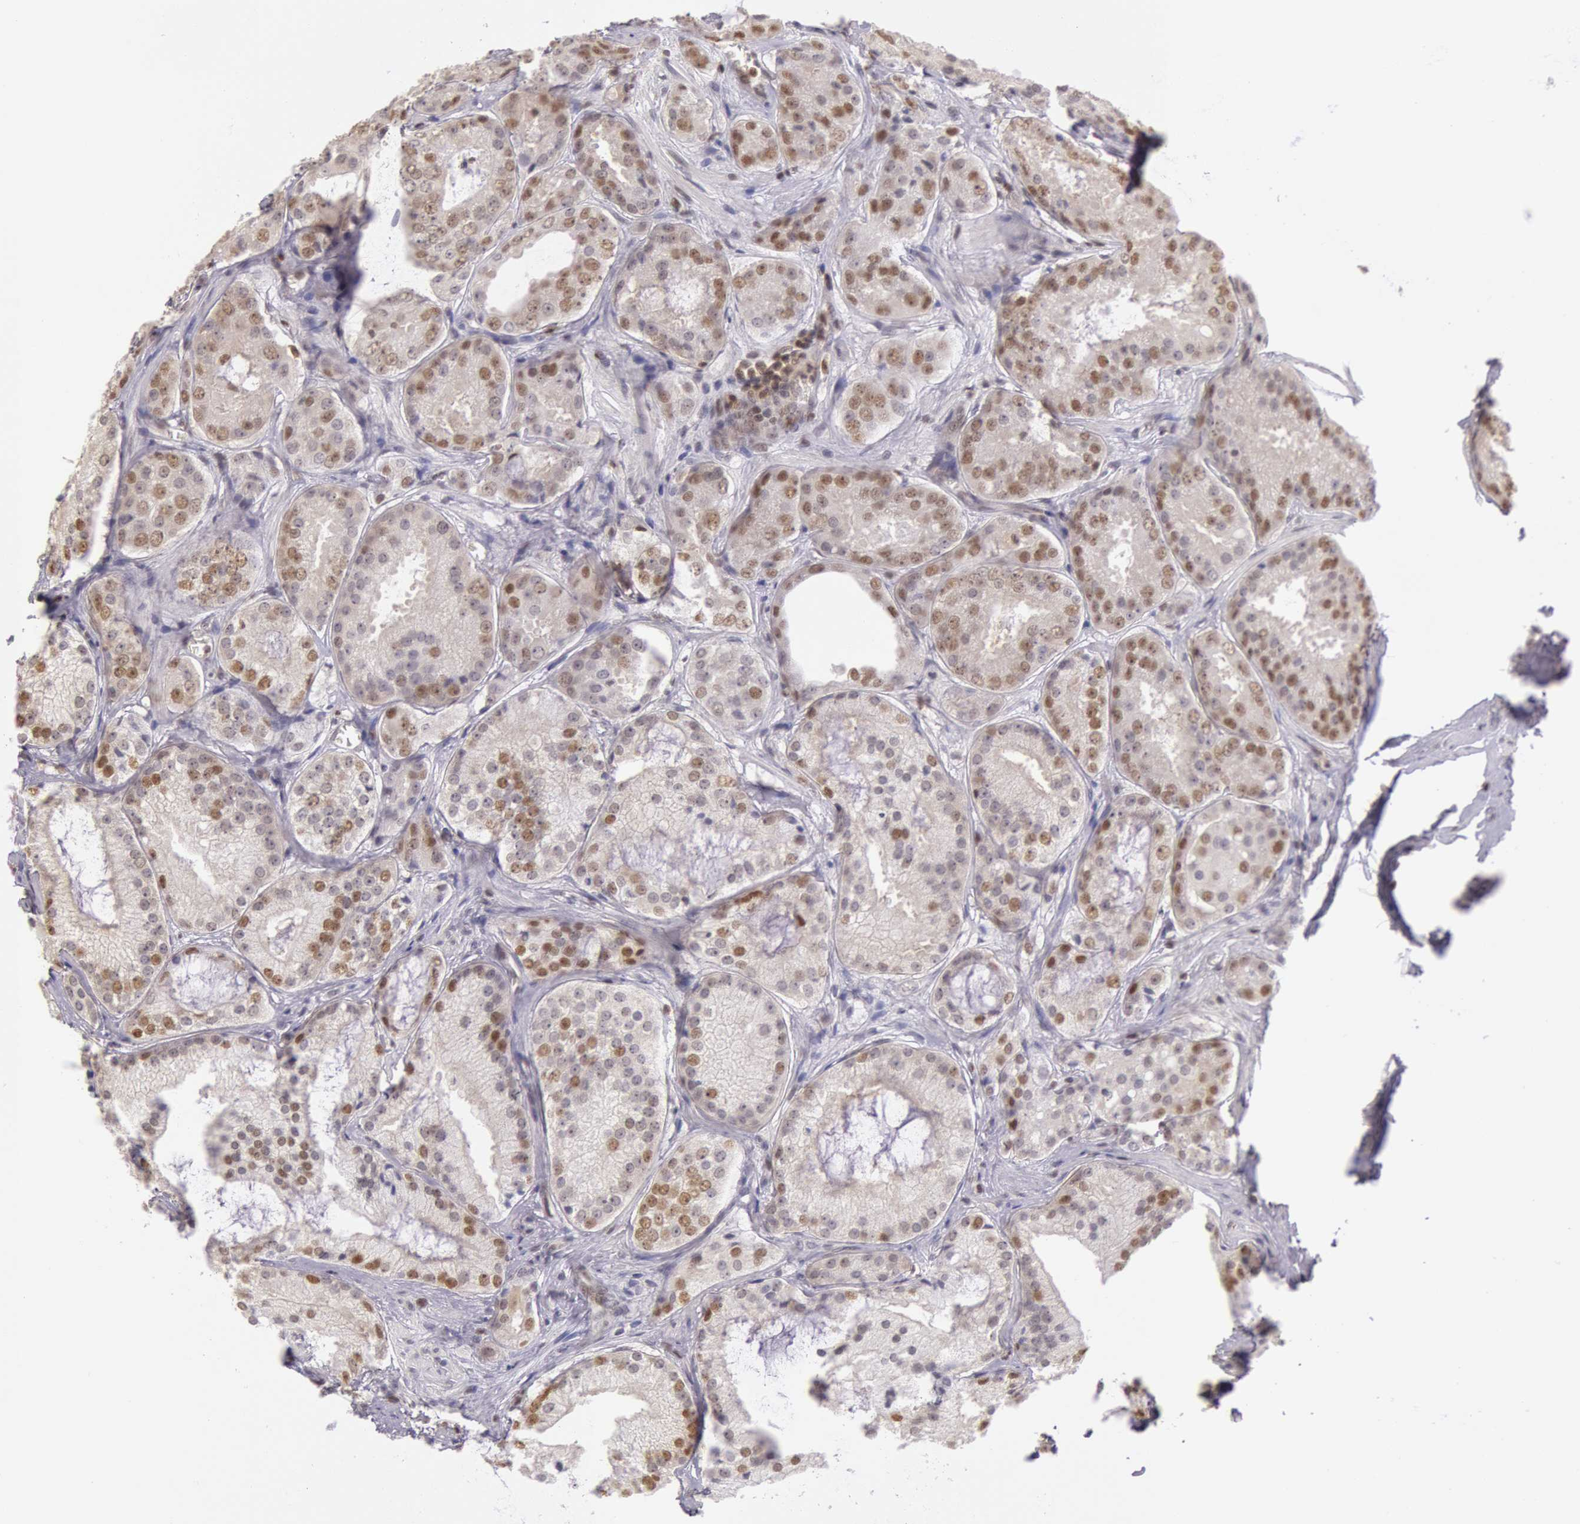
{"staining": {"intensity": "moderate", "quantity": "25%-75%", "location": "nuclear"}, "tissue": "prostate cancer", "cell_type": "Tumor cells", "image_type": "cancer", "snomed": [{"axis": "morphology", "description": "Adenocarcinoma, Medium grade"}, {"axis": "topography", "description": "Prostate"}], "caption": "Medium-grade adenocarcinoma (prostate) stained with a protein marker displays moderate staining in tumor cells.", "gene": "ESS2", "patient": {"sex": "male", "age": 60}}